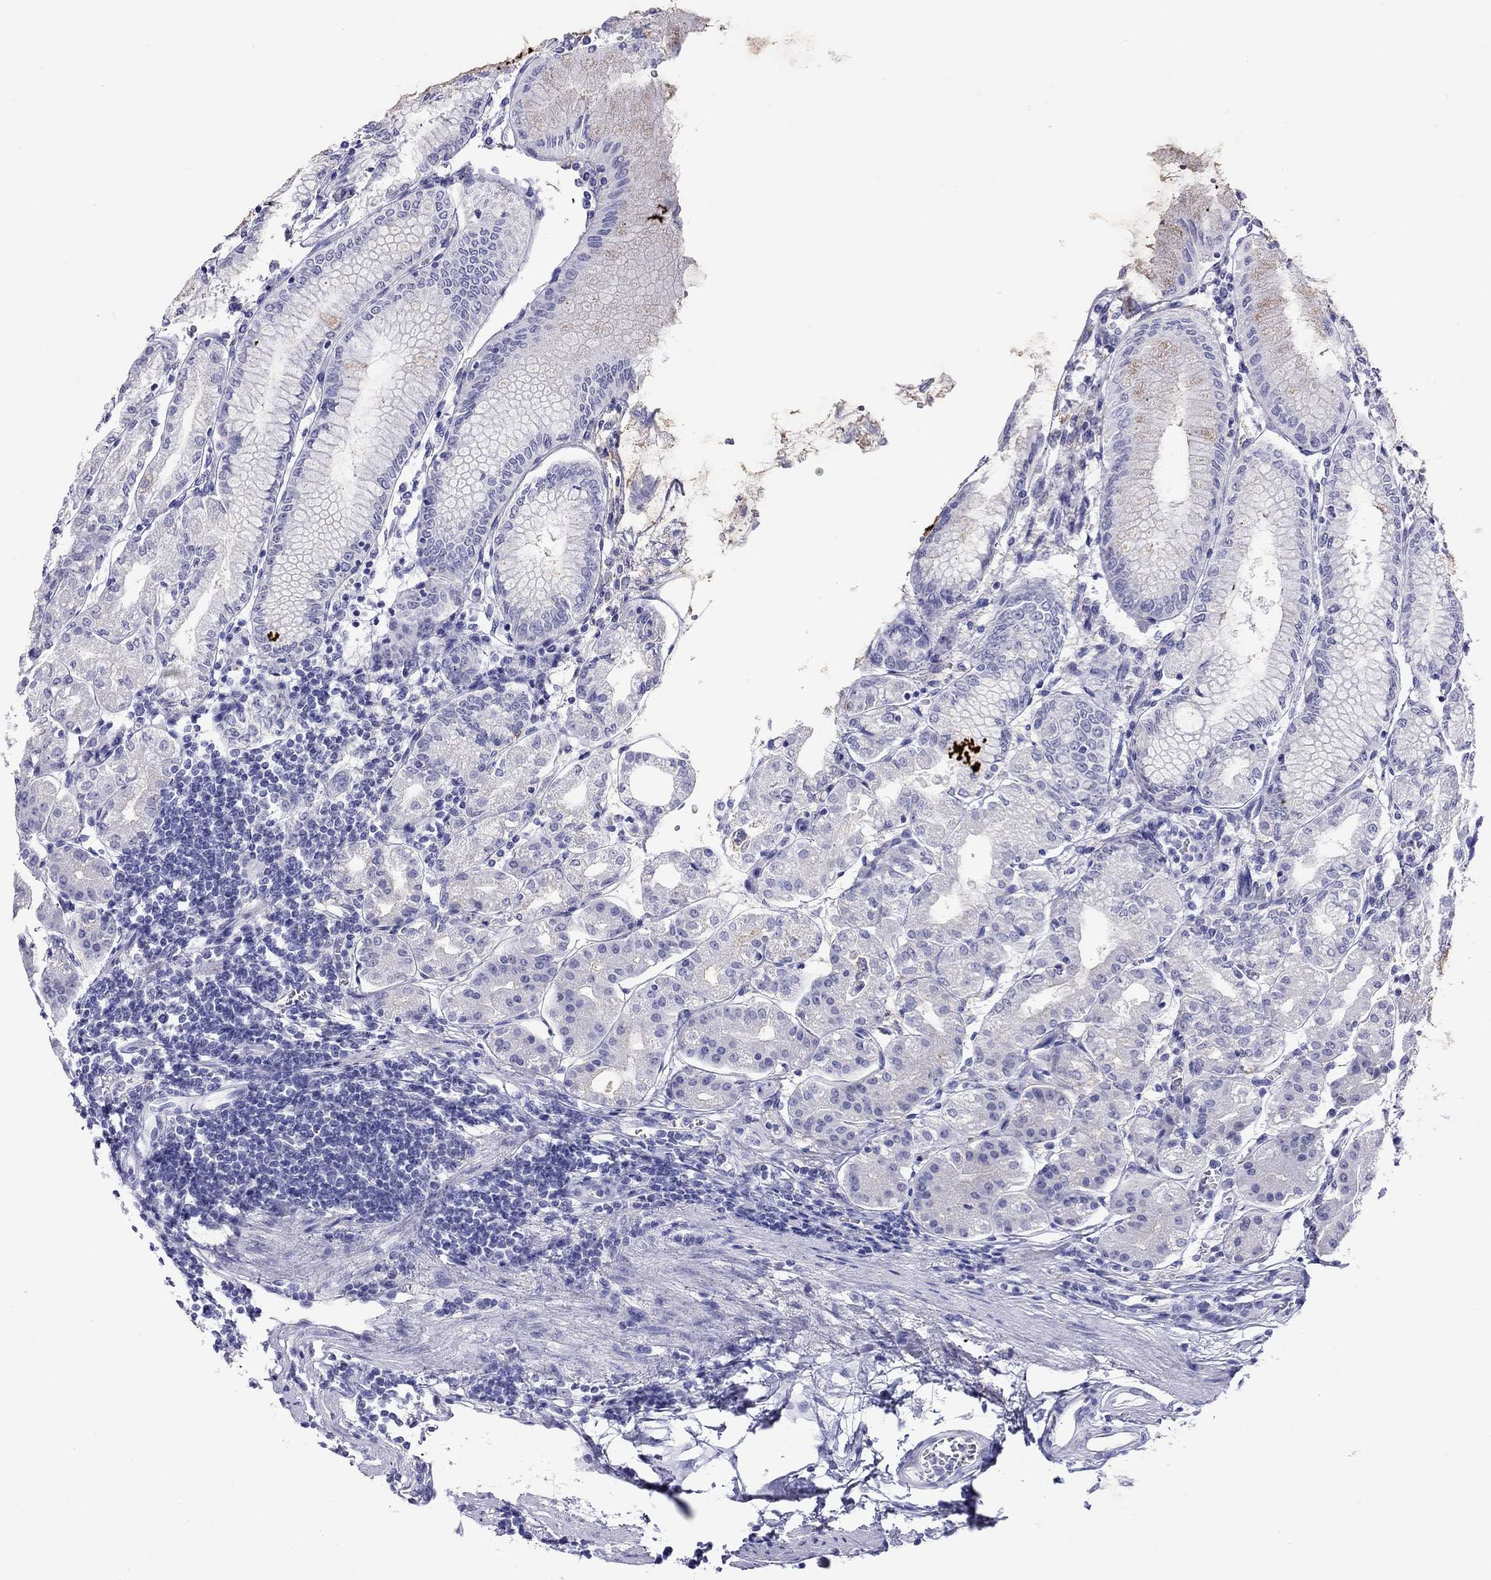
{"staining": {"intensity": "negative", "quantity": "none", "location": "none"}, "tissue": "stomach", "cell_type": "Glandular cells", "image_type": "normal", "snomed": [{"axis": "morphology", "description": "Normal tissue, NOS"}, {"axis": "topography", "description": "Skeletal muscle"}, {"axis": "topography", "description": "Stomach"}], "caption": "Stomach stained for a protein using IHC displays no staining glandular cells.", "gene": "SLC30A8", "patient": {"sex": "female", "age": 57}}